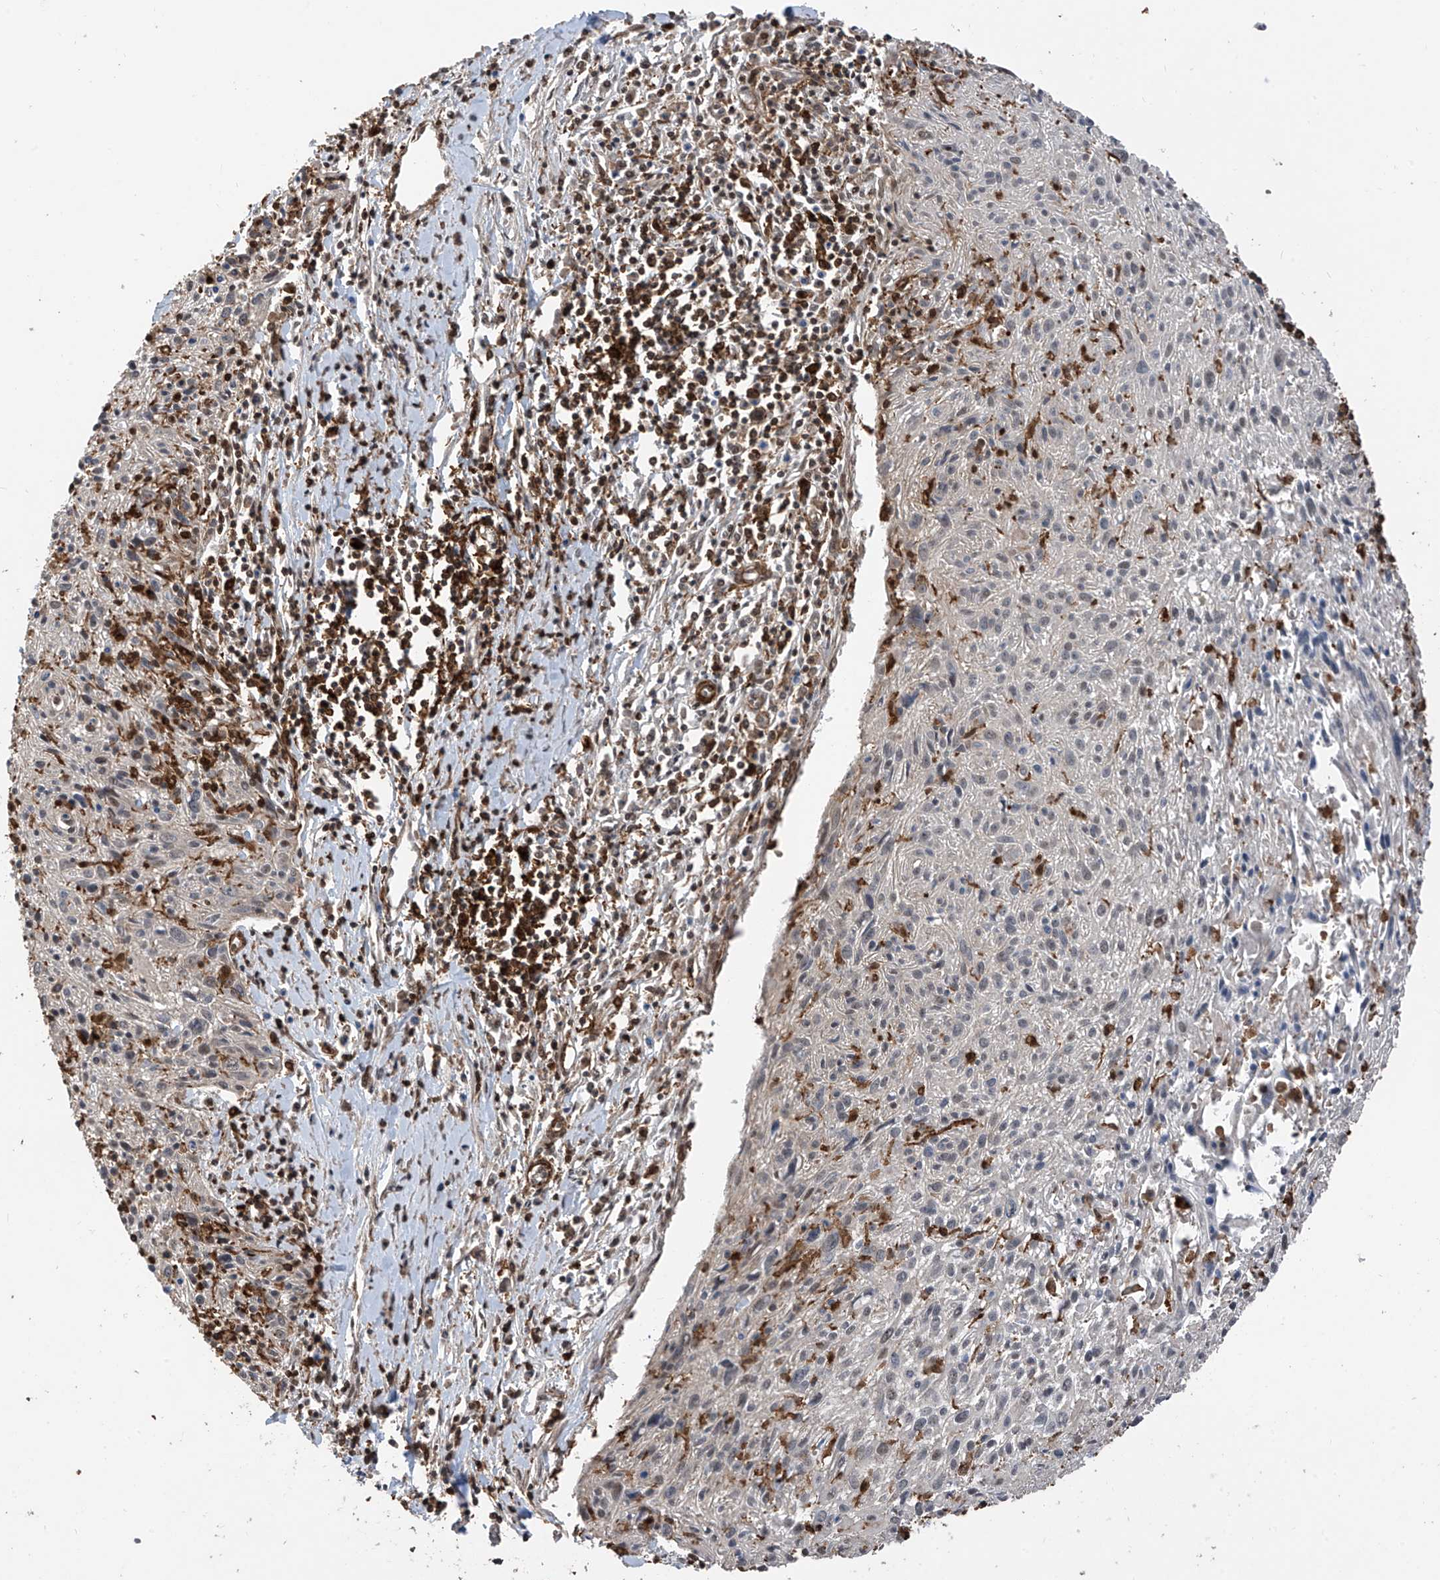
{"staining": {"intensity": "weak", "quantity": "<25%", "location": "nuclear"}, "tissue": "cervical cancer", "cell_type": "Tumor cells", "image_type": "cancer", "snomed": [{"axis": "morphology", "description": "Squamous cell carcinoma, NOS"}, {"axis": "topography", "description": "Cervix"}], "caption": "Tumor cells show no significant protein expression in cervical squamous cell carcinoma.", "gene": "MICAL1", "patient": {"sex": "female", "age": 51}}